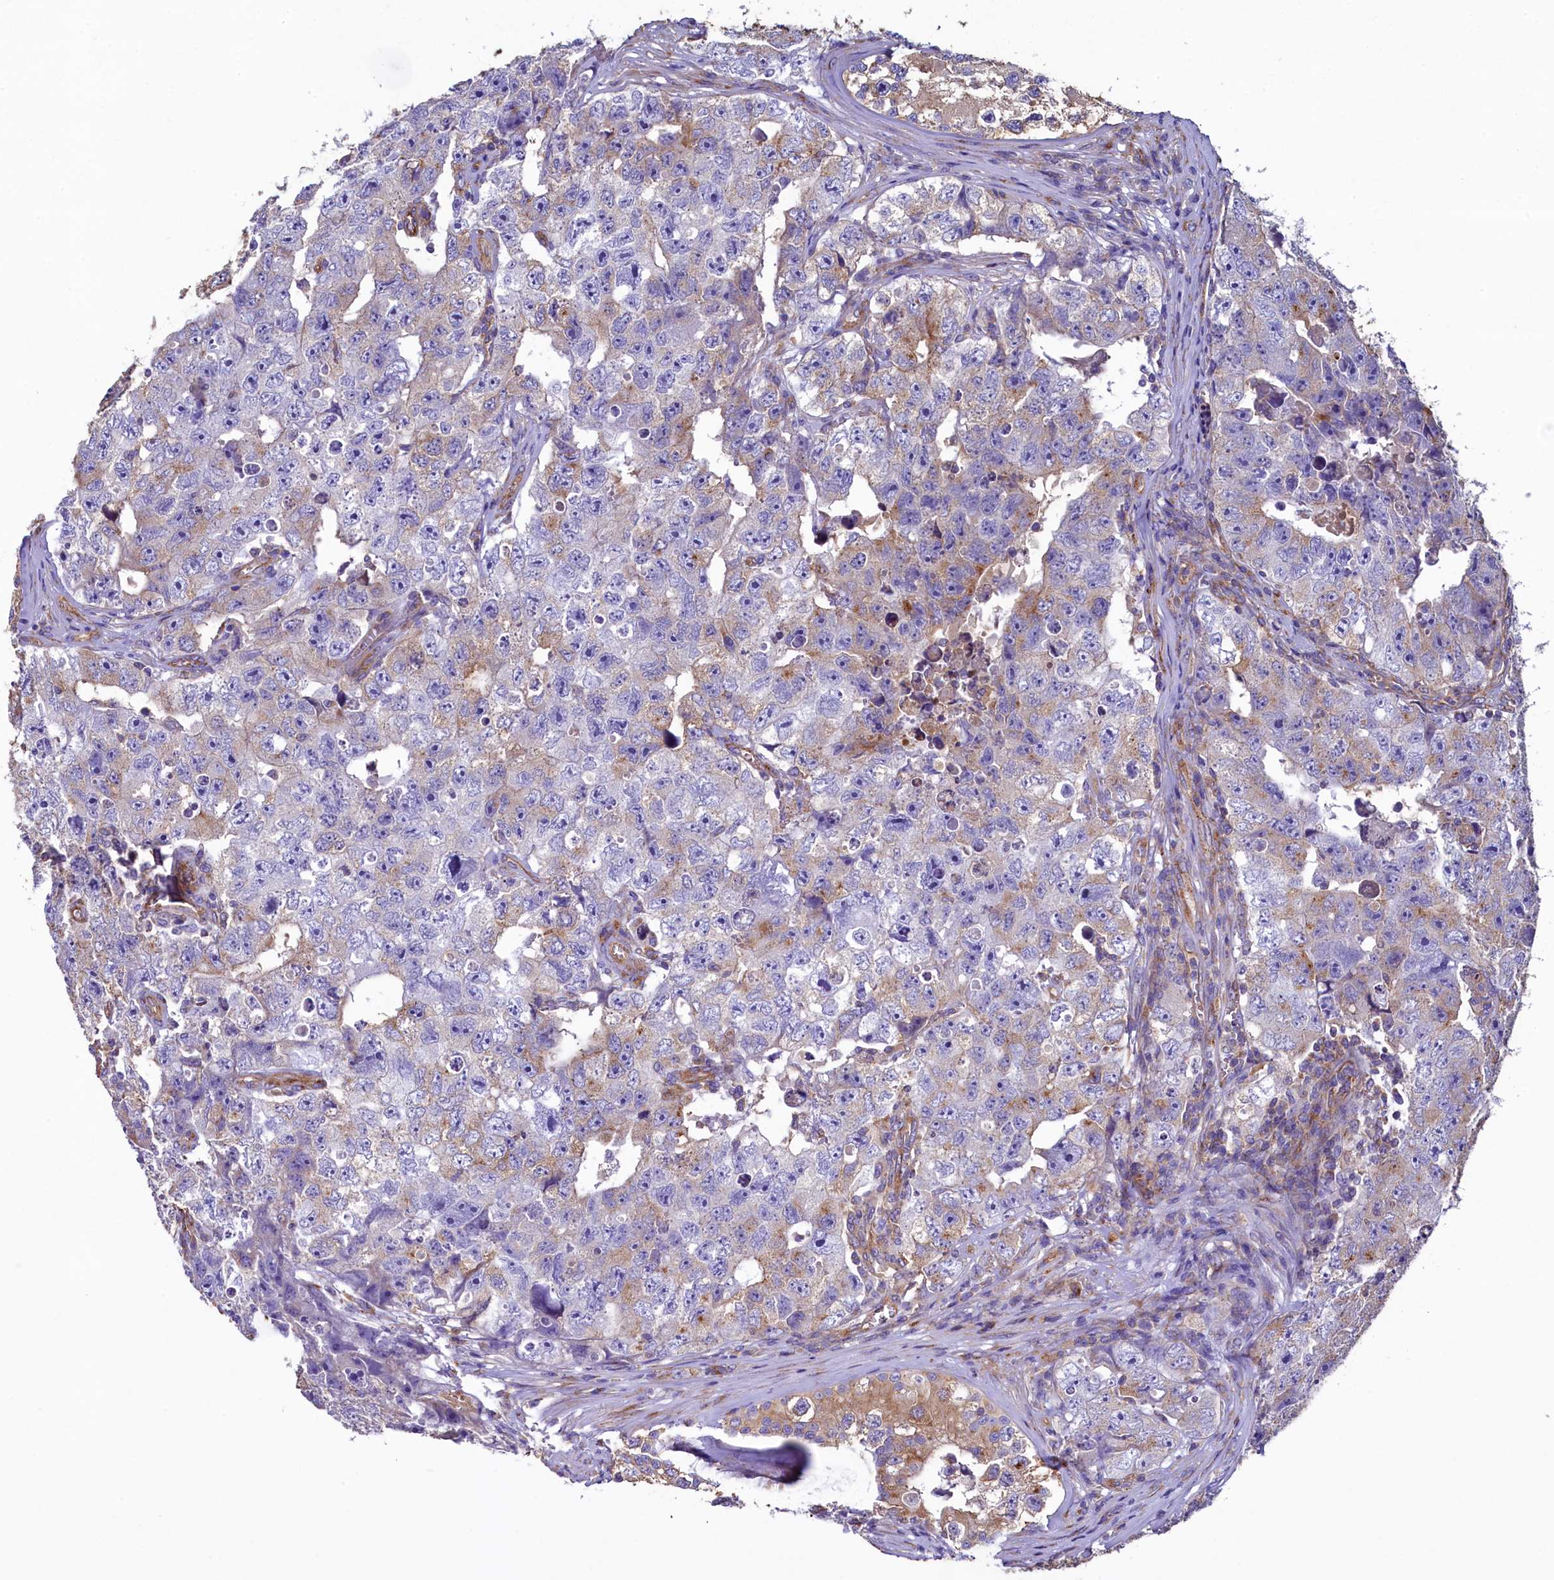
{"staining": {"intensity": "weak", "quantity": "<25%", "location": "cytoplasmic/membranous"}, "tissue": "testis cancer", "cell_type": "Tumor cells", "image_type": "cancer", "snomed": [{"axis": "morphology", "description": "Carcinoma, Embryonal, NOS"}, {"axis": "topography", "description": "Testis"}], "caption": "Protein analysis of testis embryonal carcinoma demonstrates no significant staining in tumor cells.", "gene": "GPR21", "patient": {"sex": "male", "age": 17}}